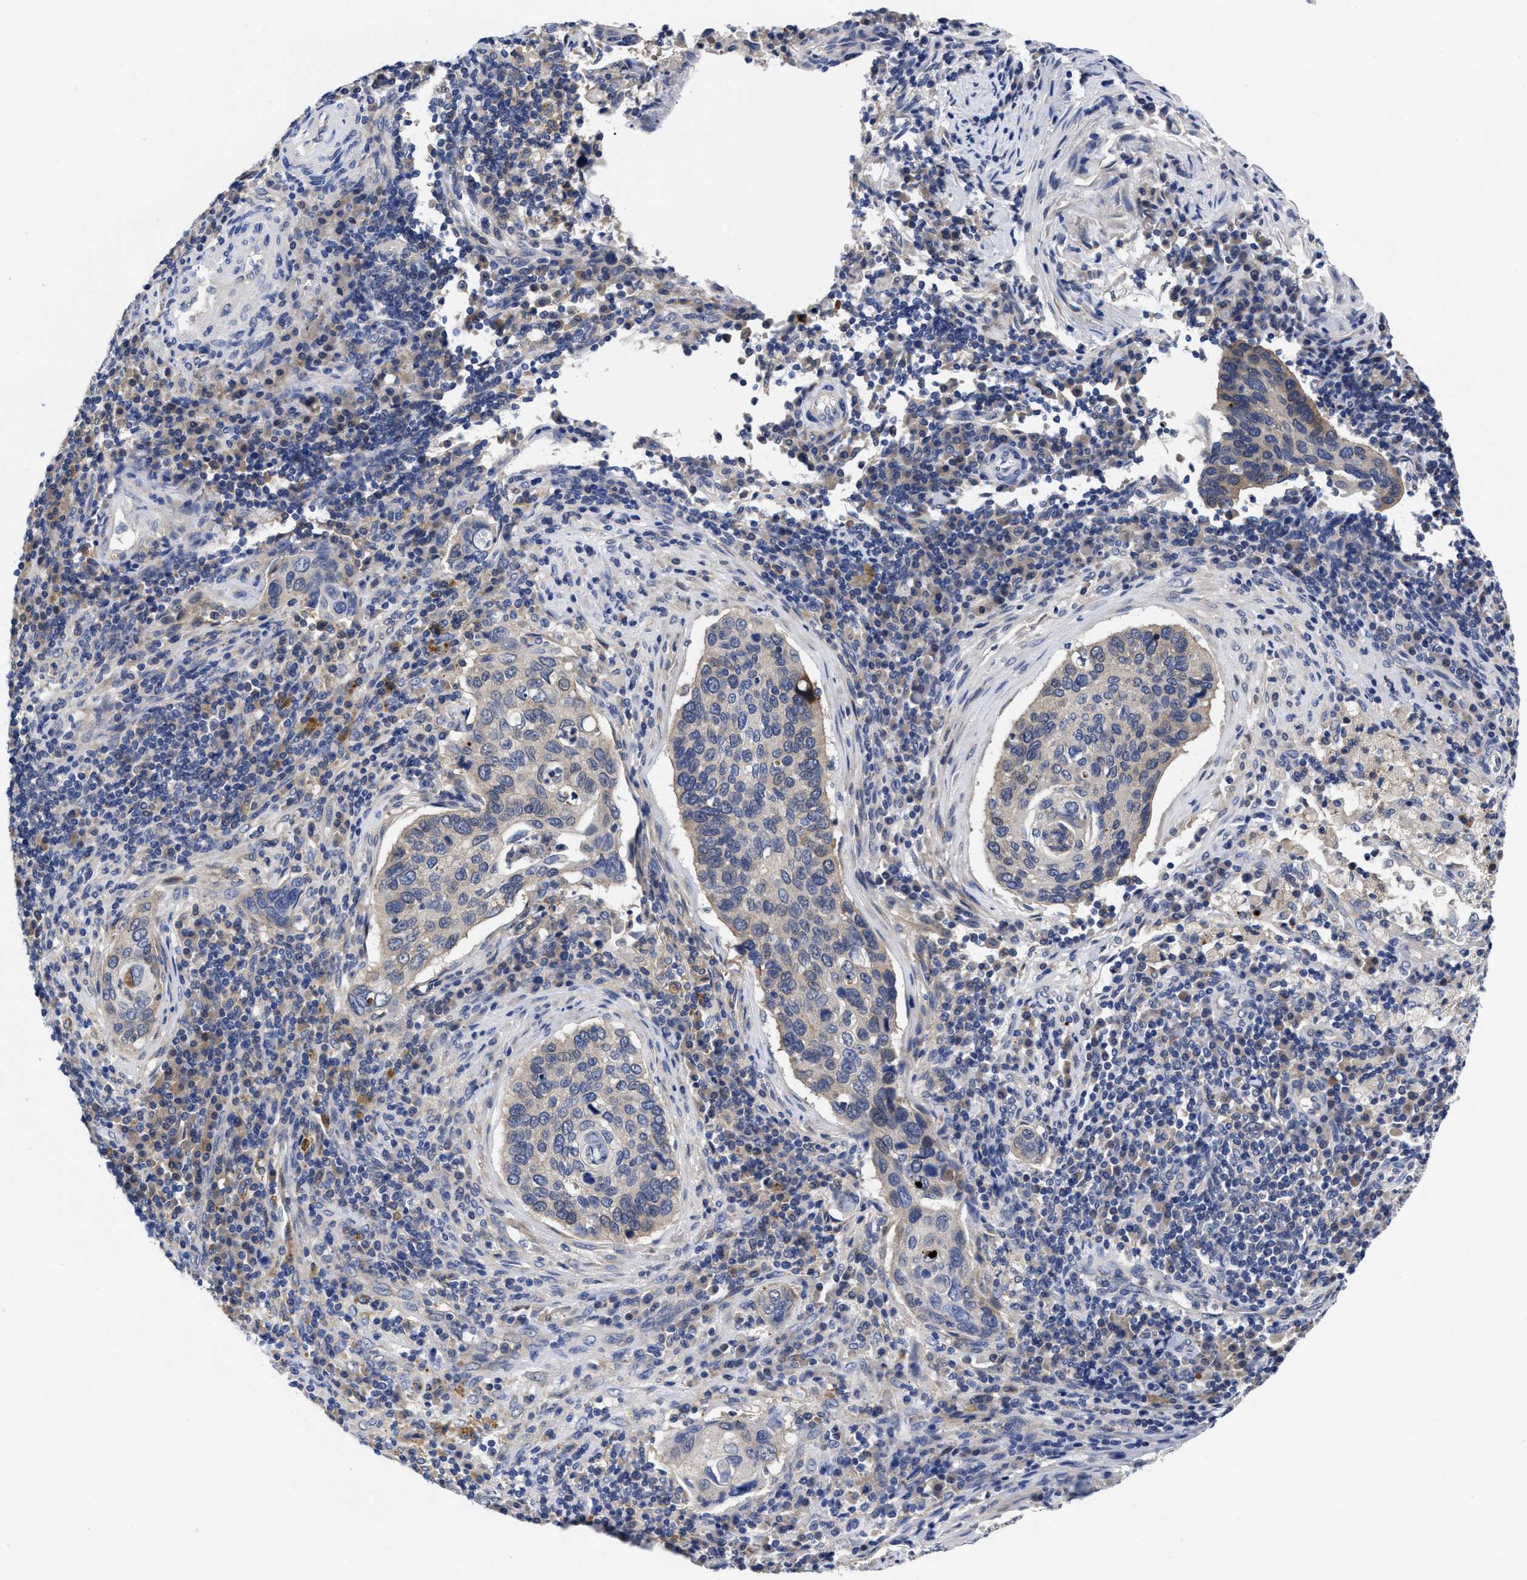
{"staining": {"intensity": "negative", "quantity": "none", "location": "none"}, "tissue": "cervical cancer", "cell_type": "Tumor cells", "image_type": "cancer", "snomed": [{"axis": "morphology", "description": "Squamous cell carcinoma, NOS"}, {"axis": "topography", "description": "Cervix"}], "caption": "Micrograph shows no protein expression in tumor cells of cervical cancer (squamous cell carcinoma) tissue. The staining was performed using DAB to visualize the protein expression in brown, while the nuclei were stained in blue with hematoxylin (Magnification: 20x).", "gene": "TXNDC17", "patient": {"sex": "female", "age": 53}}